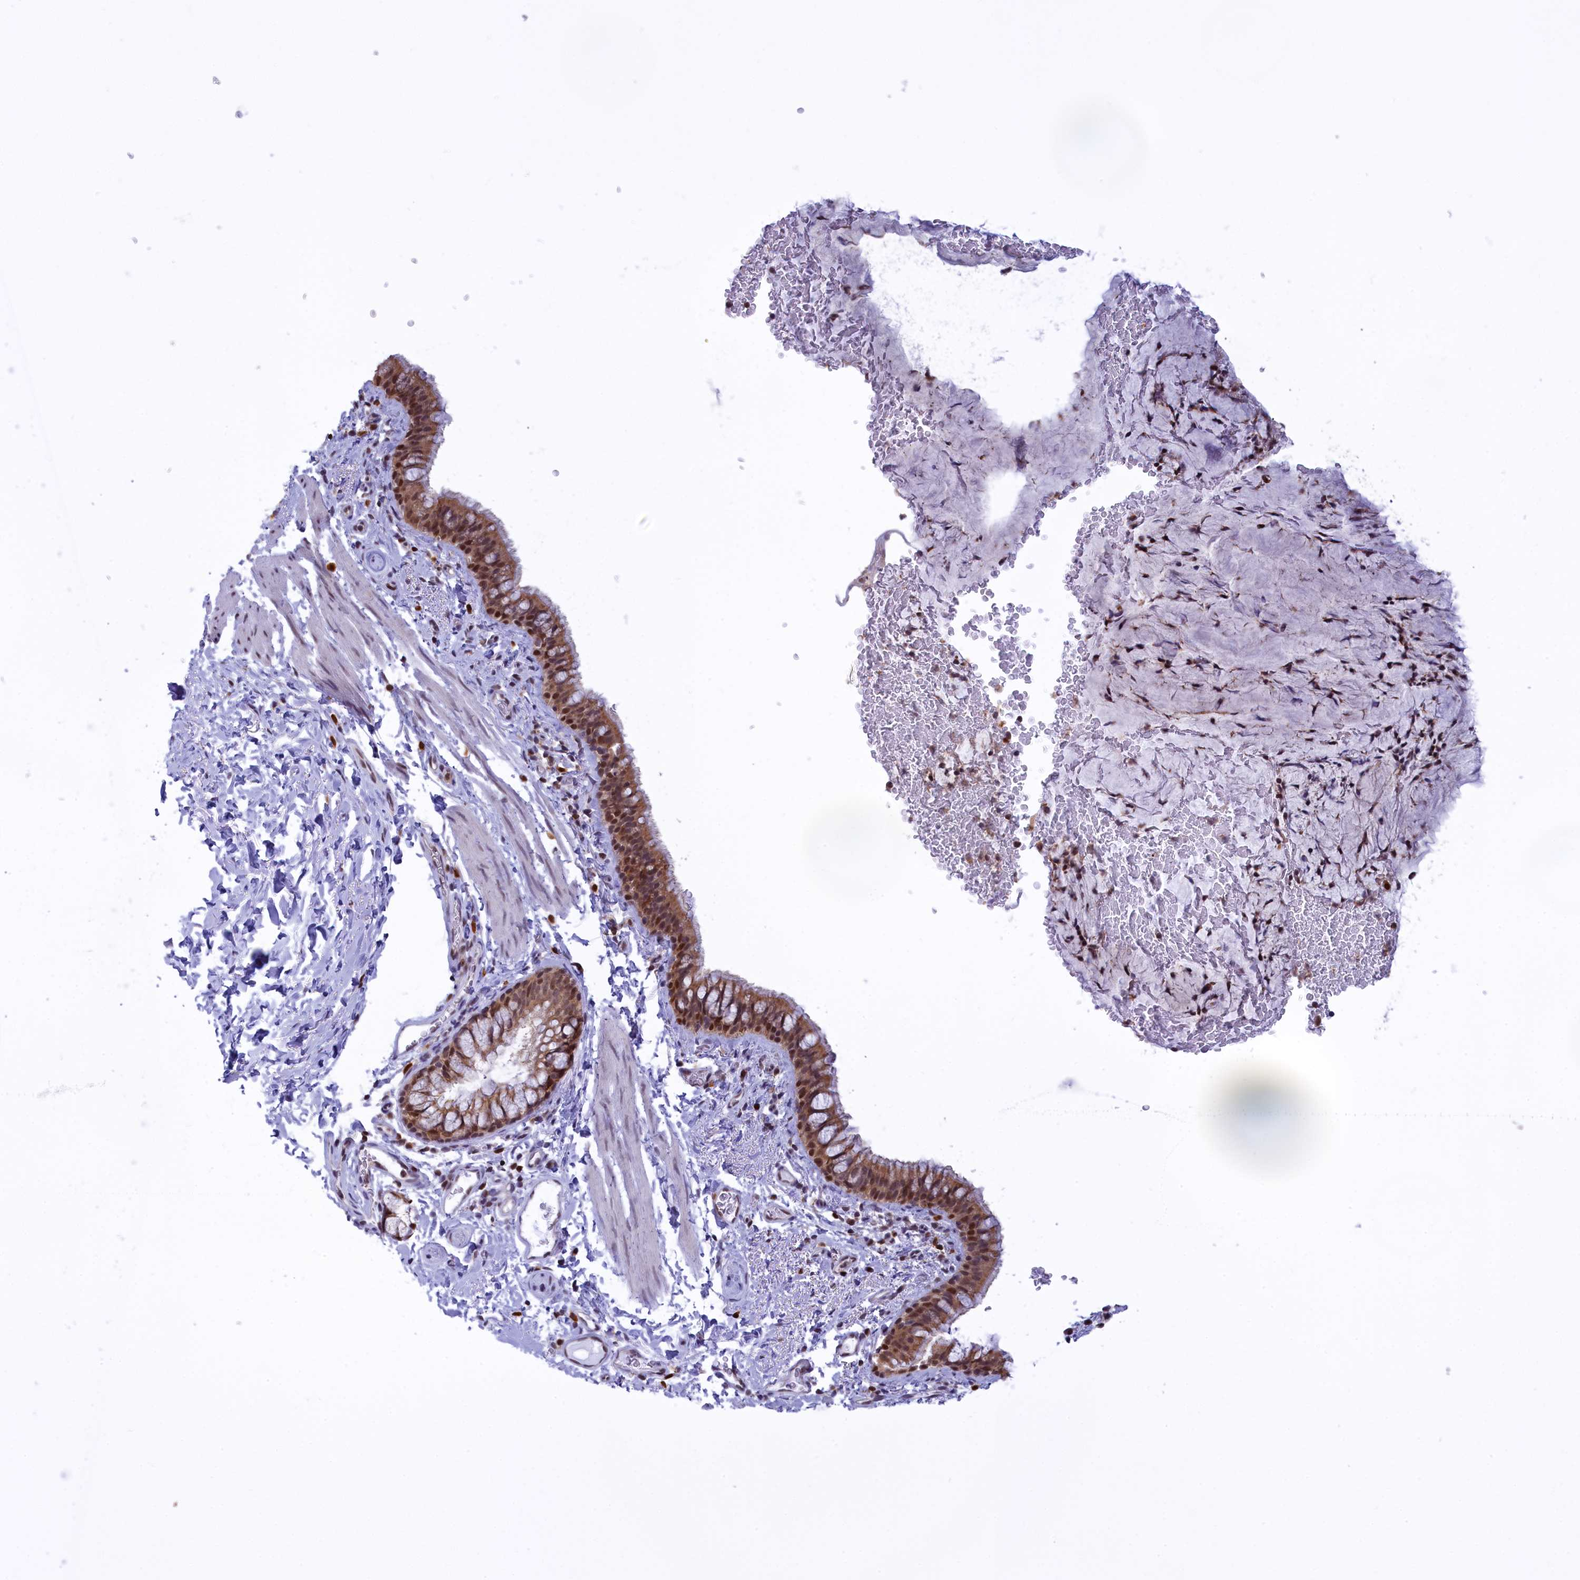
{"staining": {"intensity": "moderate", "quantity": ">75%", "location": "cytoplasmic/membranous,nuclear"}, "tissue": "bronchus", "cell_type": "Respiratory epithelial cells", "image_type": "normal", "snomed": [{"axis": "morphology", "description": "Normal tissue, NOS"}, {"axis": "topography", "description": "Cartilage tissue"}, {"axis": "topography", "description": "Bronchus"}], "caption": "Immunohistochemistry of benign human bronchus displays medium levels of moderate cytoplasmic/membranous,nuclear expression in approximately >75% of respiratory epithelial cells.", "gene": "IZUMO2", "patient": {"sex": "female", "age": 36}}